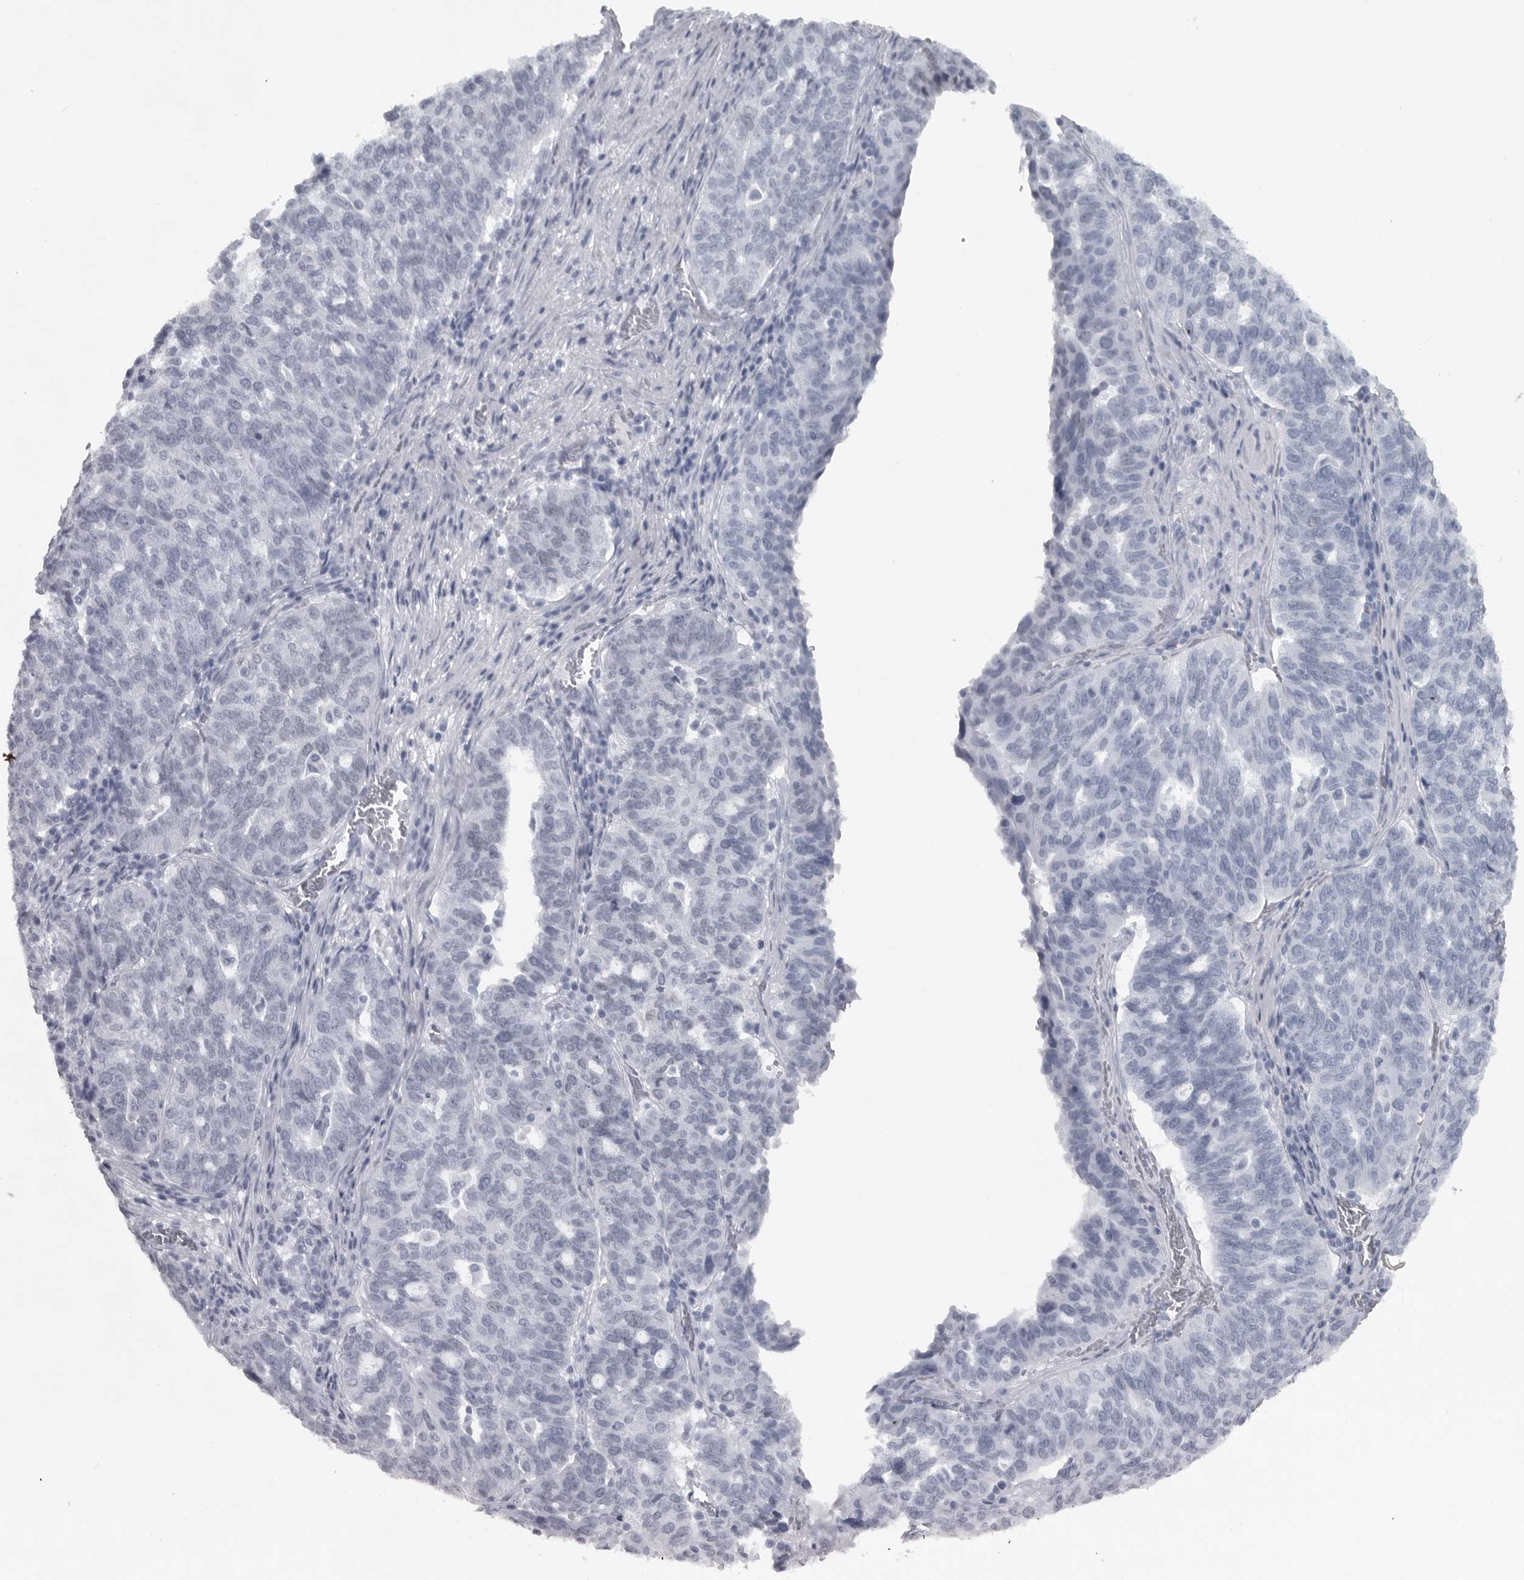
{"staining": {"intensity": "negative", "quantity": "none", "location": "none"}, "tissue": "ovarian cancer", "cell_type": "Tumor cells", "image_type": "cancer", "snomed": [{"axis": "morphology", "description": "Cystadenocarcinoma, serous, NOS"}, {"axis": "topography", "description": "Ovary"}], "caption": "Ovarian cancer (serous cystadenocarcinoma) stained for a protein using immunohistochemistry (IHC) shows no positivity tumor cells.", "gene": "HMGN3", "patient": {"sex": "female", "age": 59}}